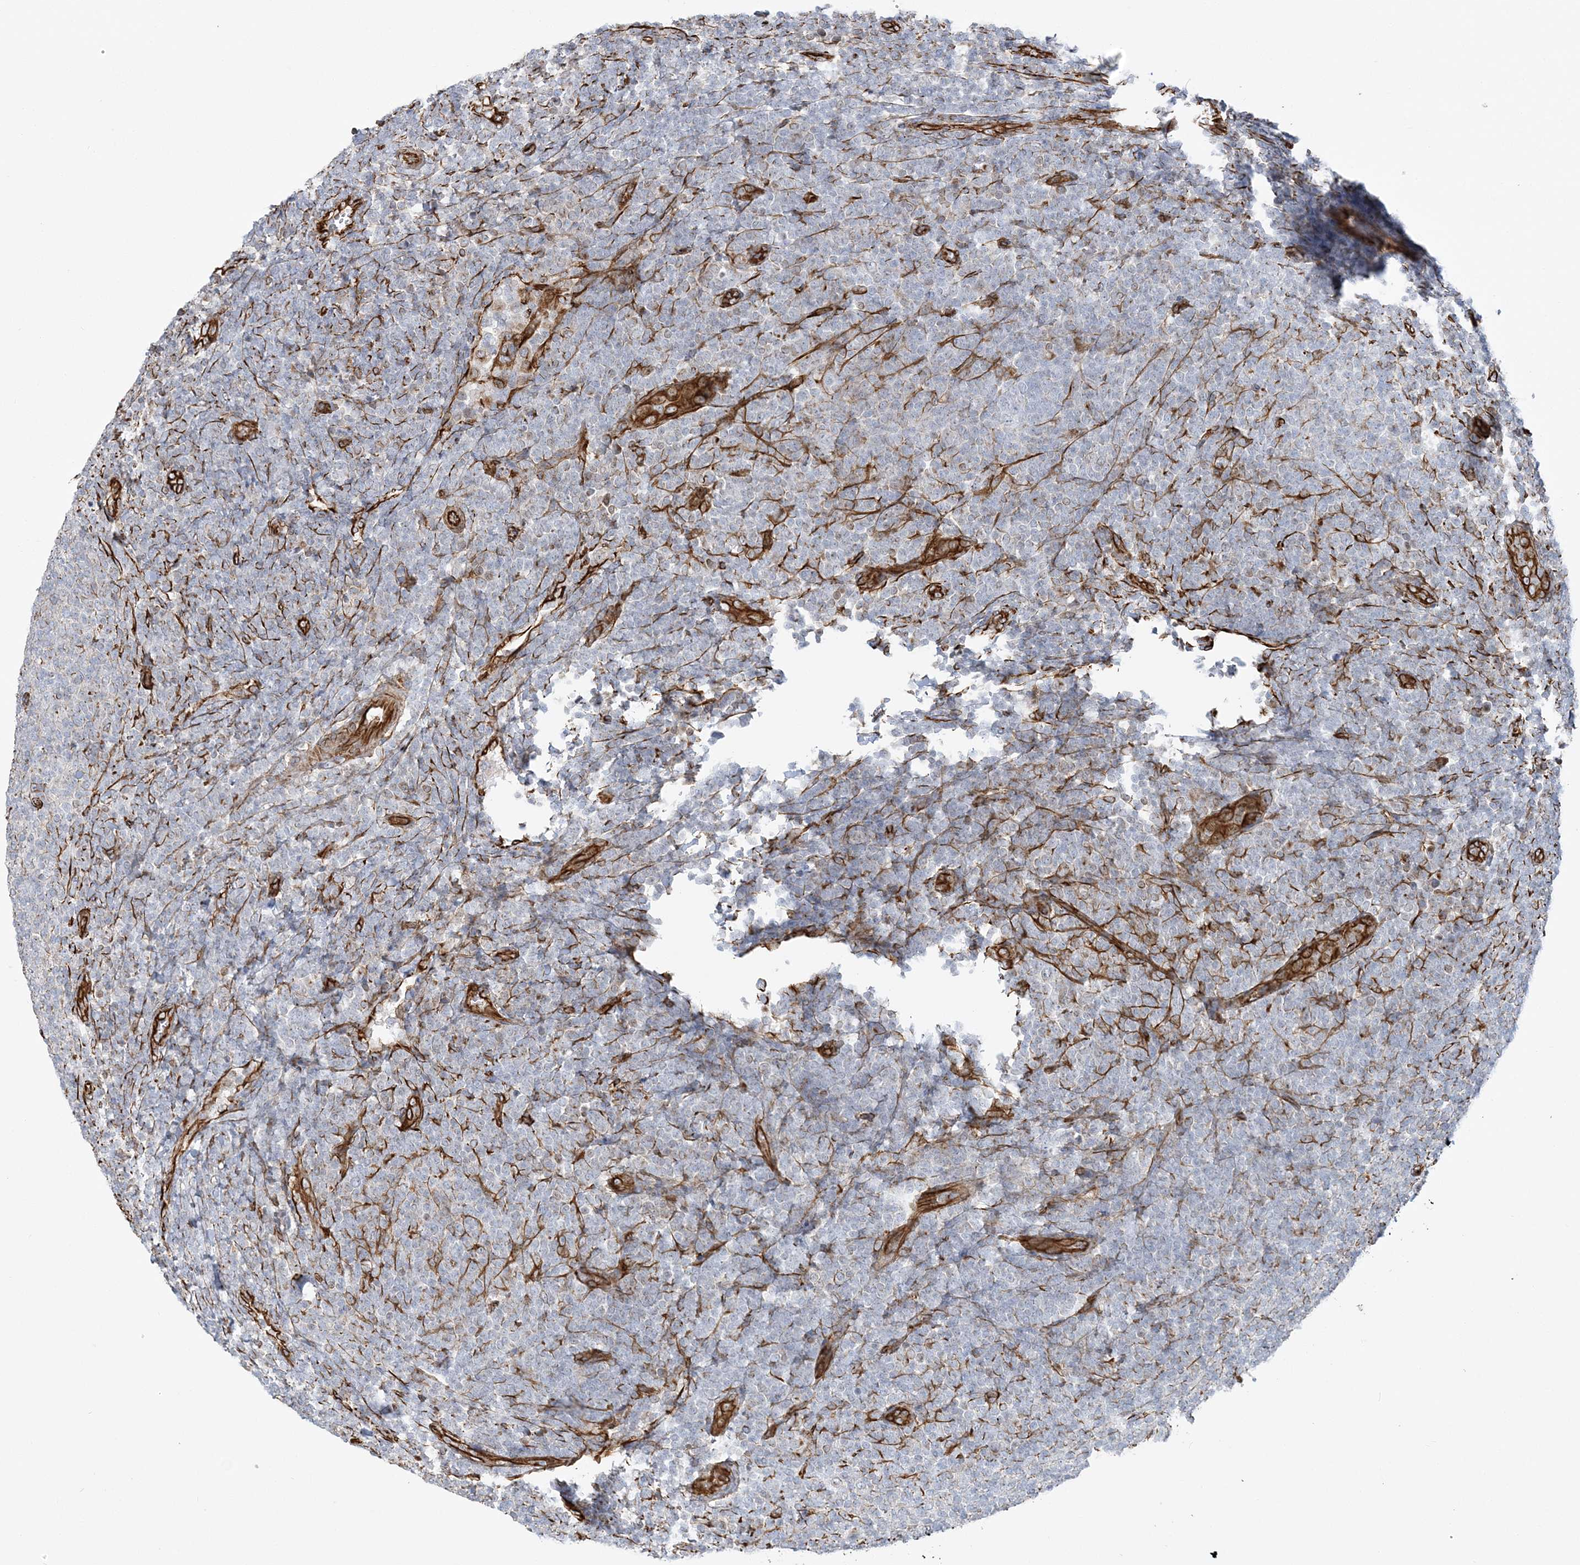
{"staining": {"intensity": "negative", "quantity": "none", "location": "none"}, "tissue": "lymphoma", "cell_type": "Tumor cells", "image_type": "cancer", "snomed": [{"axis": "morphology", "description": "Malignant lymphoma, non-Hodgkin's type, Low grade"}, {"axis": "topography", "description": "Lymph node"}], "caption": "This is an immunohistochemistry histopathology image of low-grade malignant lymphoma, non-Hodgkin's type. There is no expression in tumor cells.", "gene": "SCLT1", "patient": {"sex": "male", "age": 66}}